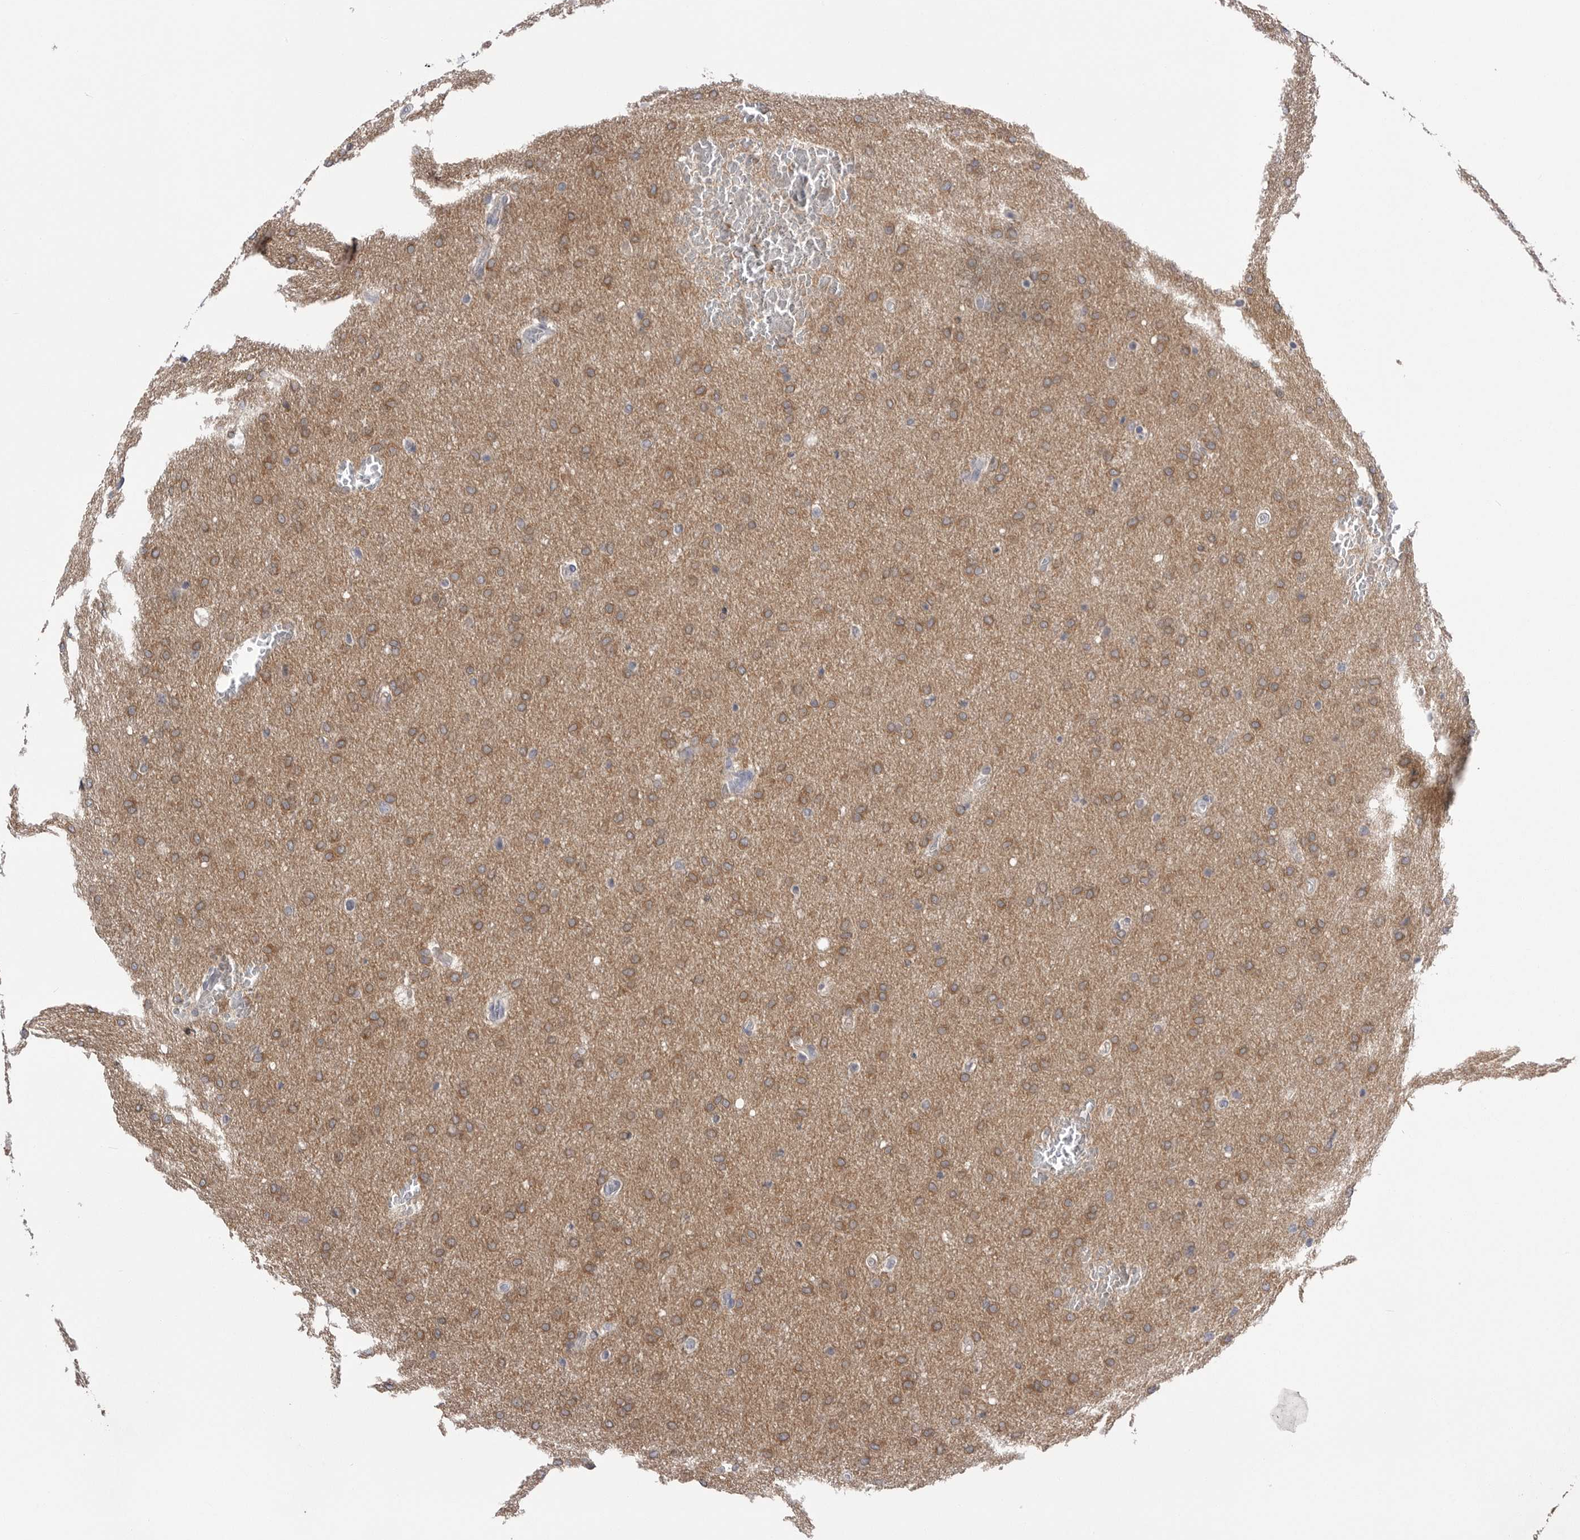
{"staining": {"intensity": "moderate", "quantity": ">75%", "location": "cytoplasmic/membranous"}, "tissue": "glioma", "cell_type": "Tumor cells", "image_type": "cancer", "snomed": [{"axis": "morphology", "description": "Glioma, malignant, Low grade"}, {"axis": "topography", "description": "Brain"}], "caption": "Moderate cytoplasmic/membranous staining is seen in about >75% of tumor cells in malignant glioma (low-grade). Using DAB (3,3'-diaminobenzidine) (brown) and hematoxylin (blue) stains, captured at high magnification using brightfield microscopy.", "gene": "DLGAP3", "patient": {"sex": "female", "age": 37}}